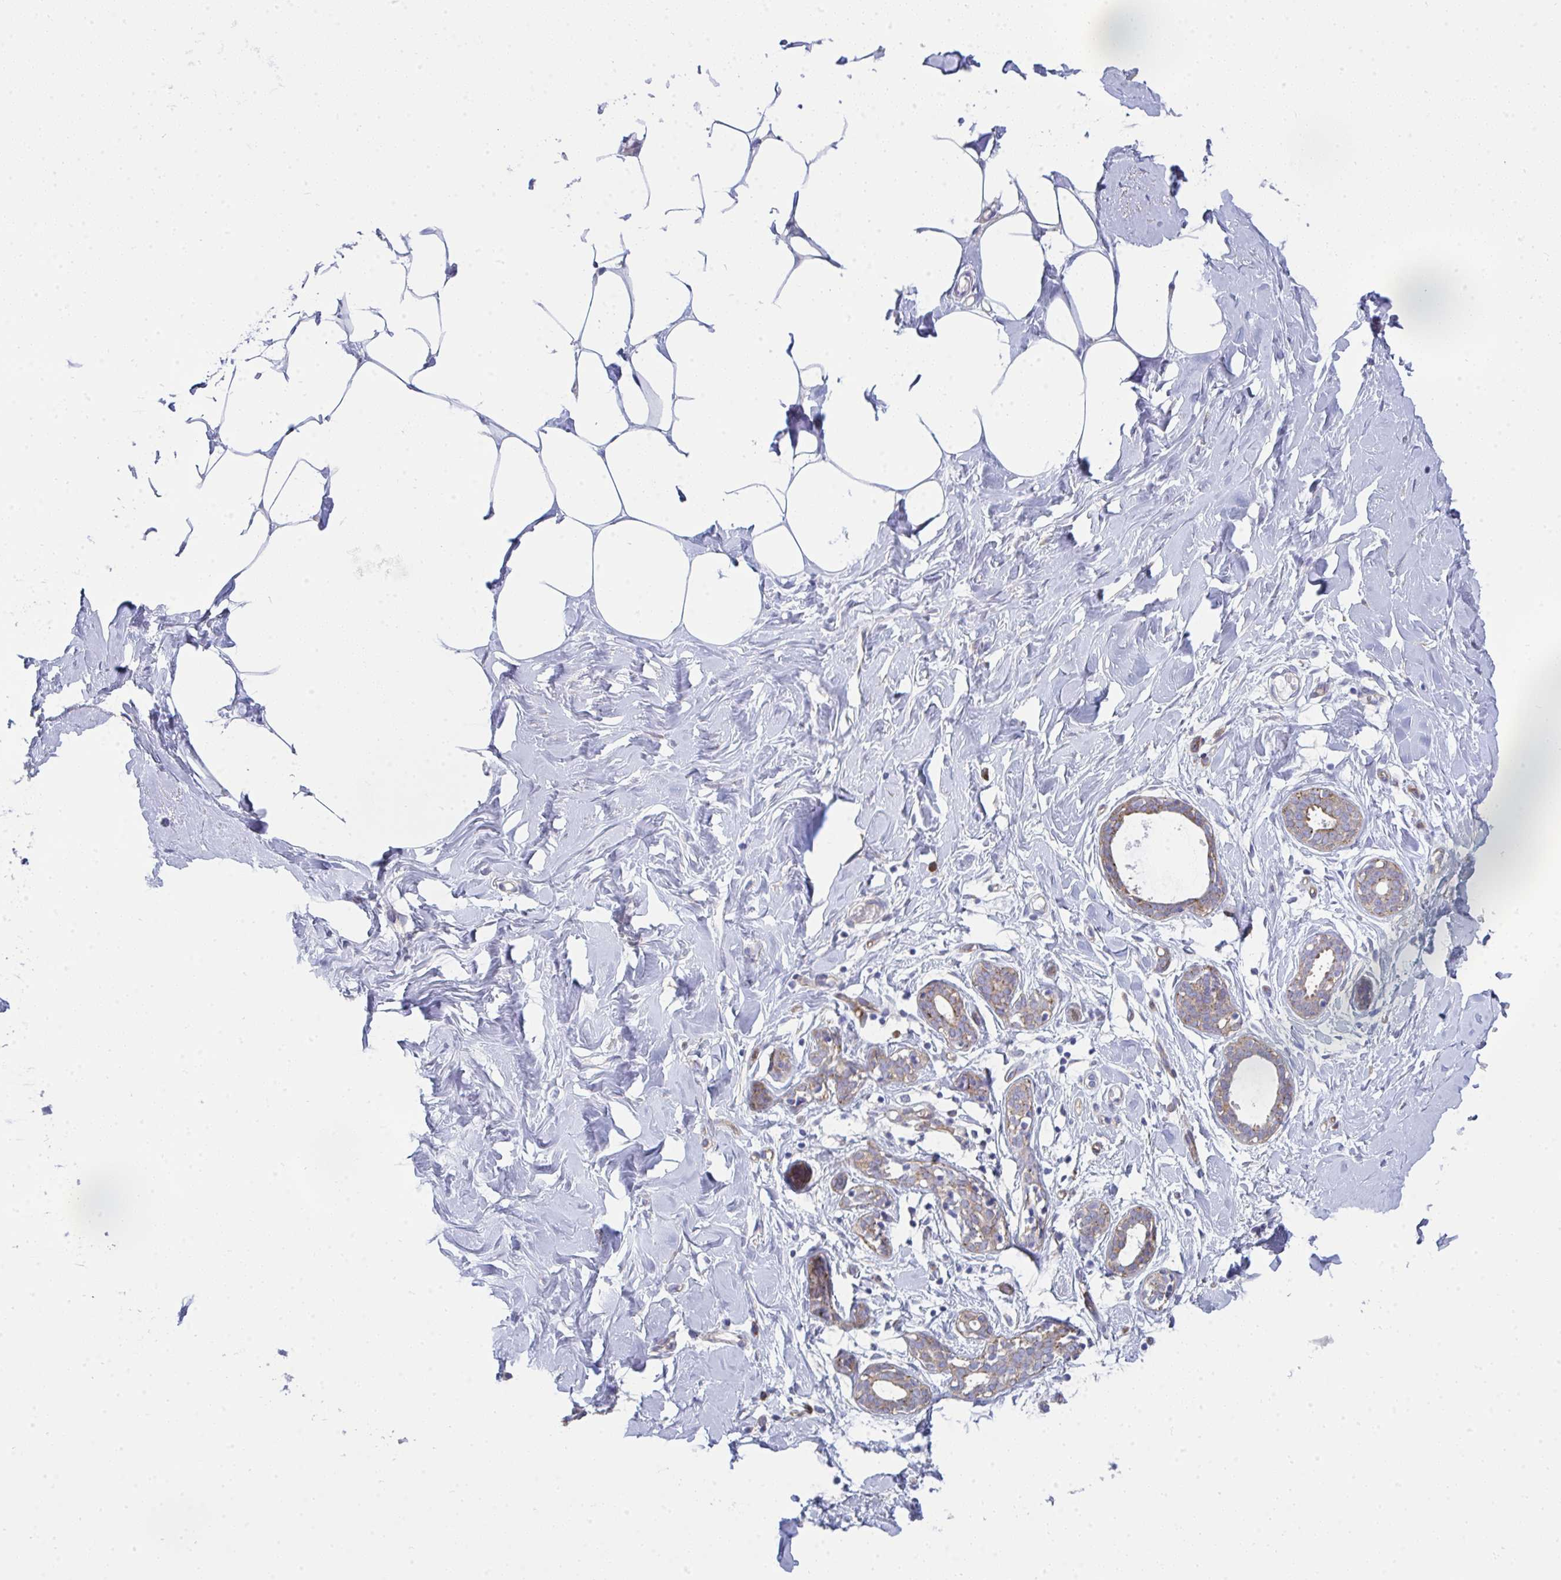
{"staining": {"intensity": "negative", "quantity": "none", "location": "none"}, "tissue": "breast", "cell_type": "Adipocytes", "image_type": "normal", "snomed": [{"axis": "morphology", "description": "Normal tissue, NOS"}, {"axis": "topography", "description": "Breast"}], "caption": "Immunohistochemical staining of normal human breast displays no significant staining in adipocytes.", "gene": "GAB1", "patient": {"sex": "female", "age": 27}}